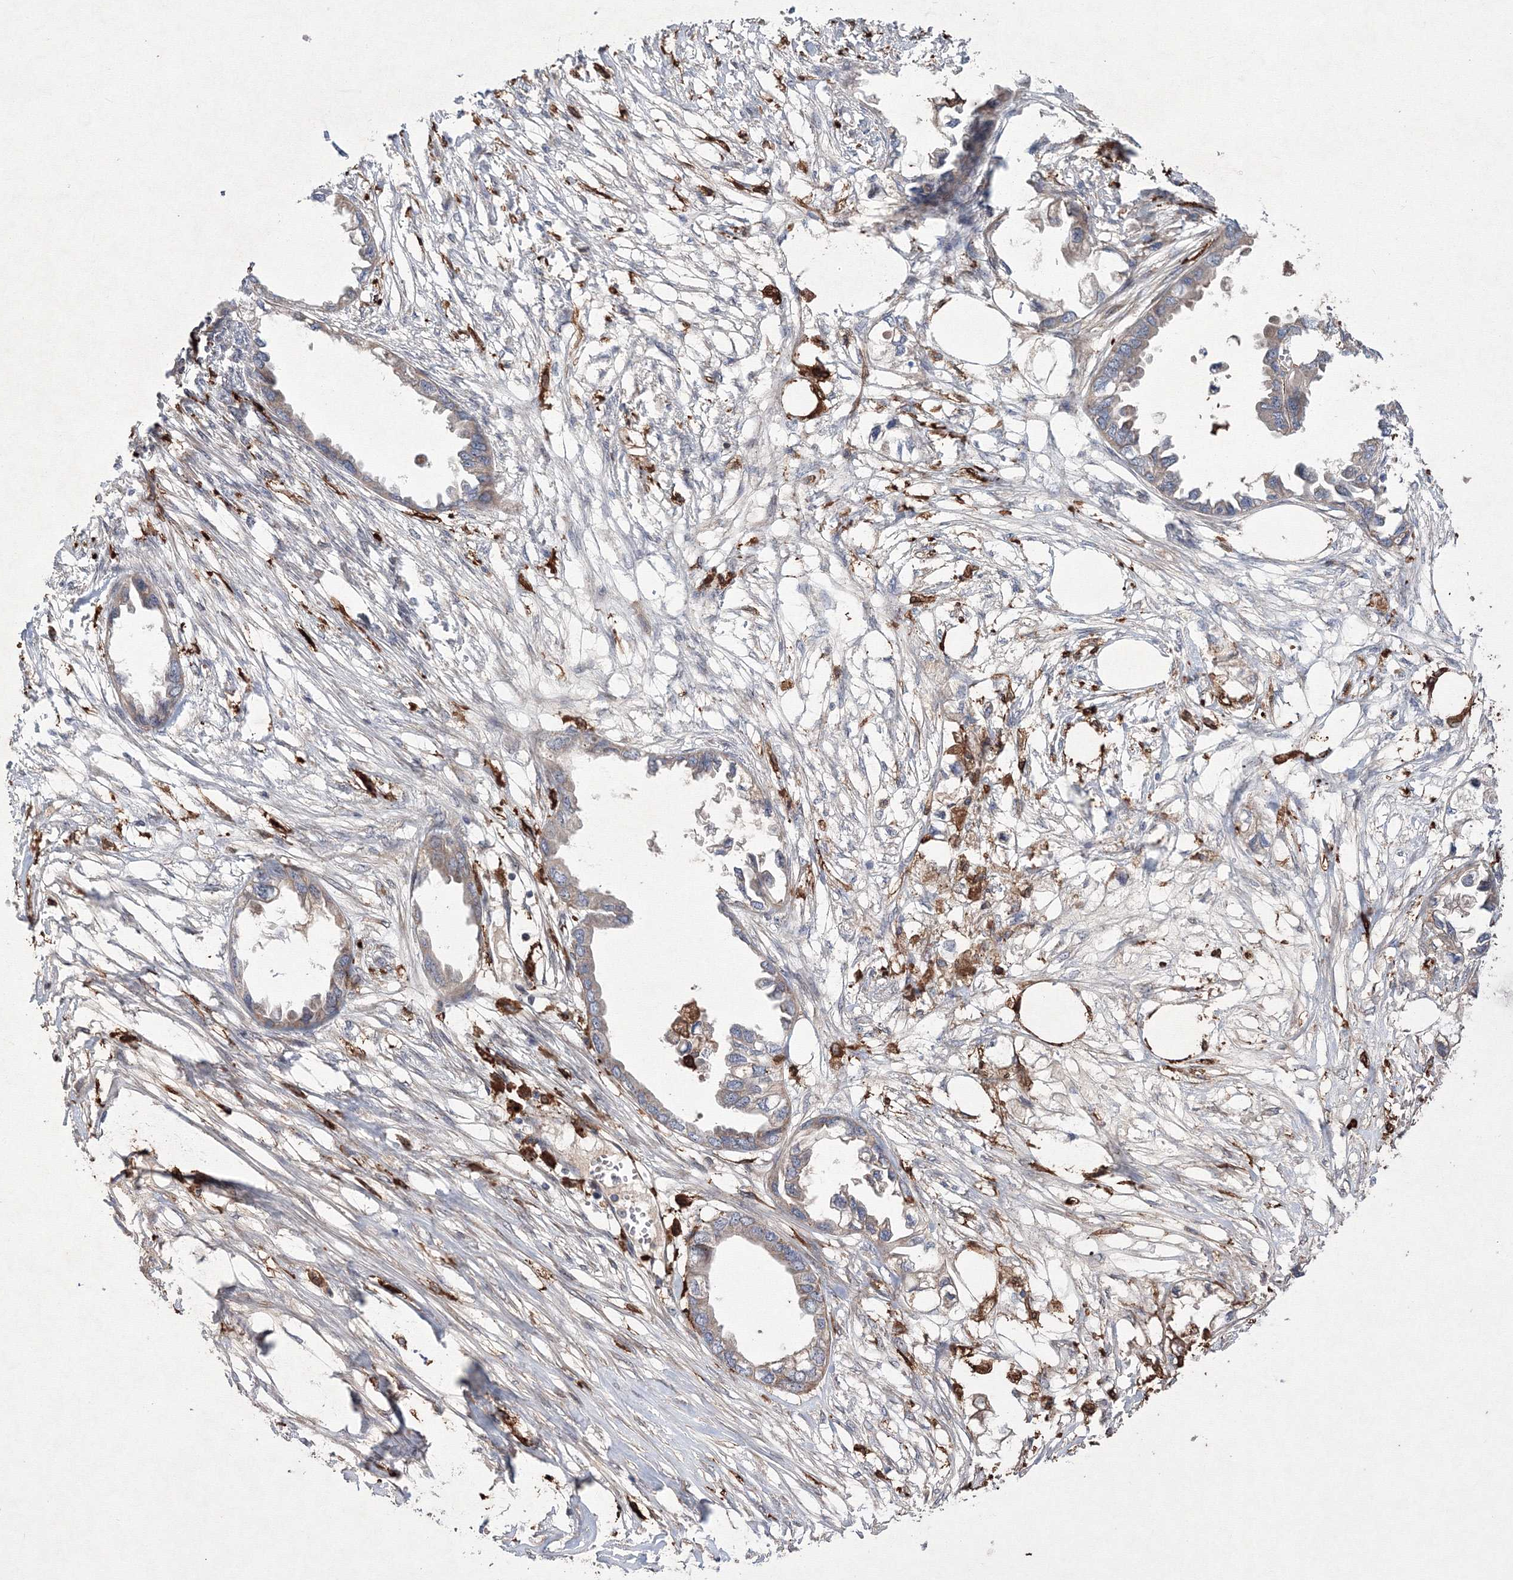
{"staining": {"intensity": "weak", "quantity": "<25%", "location": "cytoplasmic/membranous"}, "tissue": "endometrial cancer", "cell_type": "Tumor cells", "image_type": "cancer", "snomed": [{"axis": "morphology", "description": "Adenocarcinoma, NOS"}, {"axis": "morphology", "description": "Adenocarcinoma, metastatic, NOS"}, {"axis": "topography", "description": "Adipose tissue"}, {"axis": "topography", "description": "Endometrium"}], "caption": "An immunohistochemistry histopathology image of endometrial cancer (adenocarcinoma) is shown. There is no staining in tumor cells of endometrial cancer (adenocarcinoma).", "gene": "RANBP3L", "patient": {"sex": "female", "age": 67}}